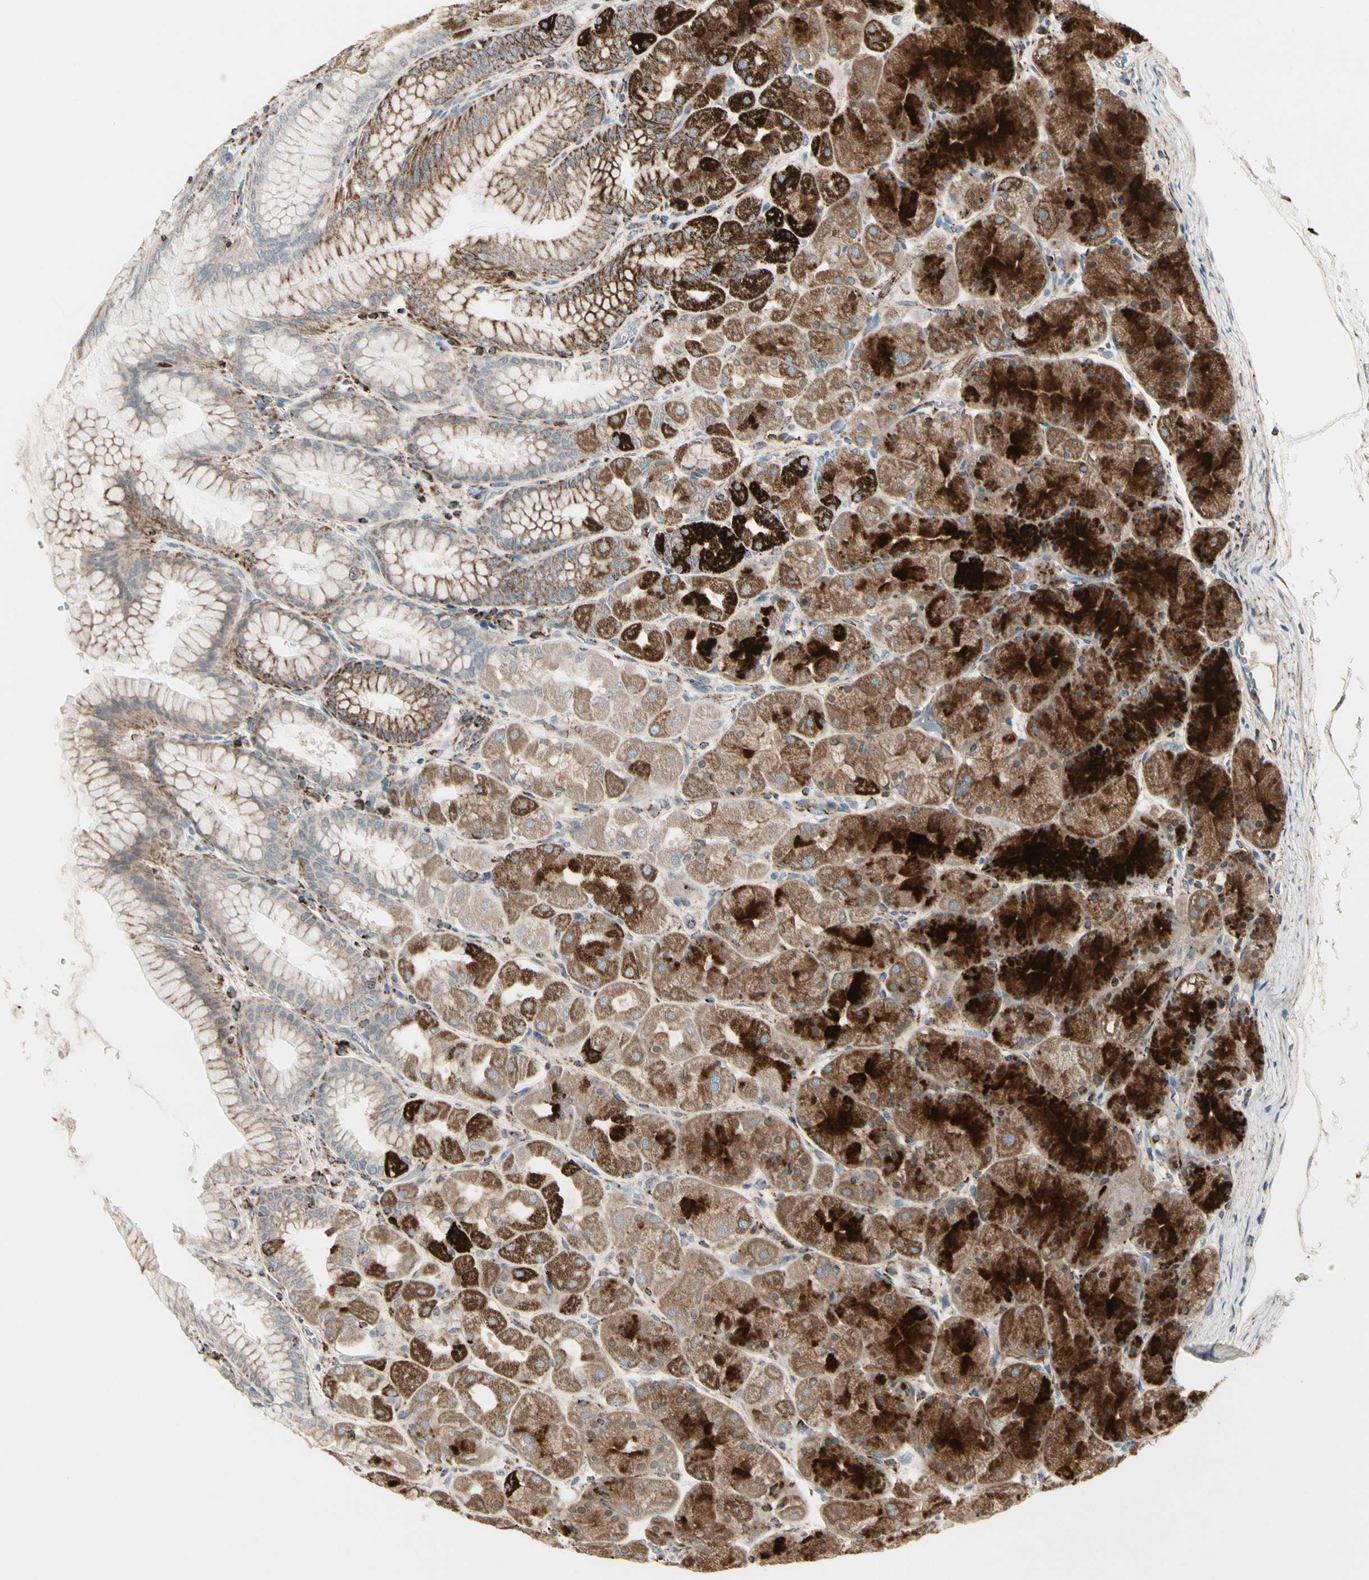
{"staining": {"intensity": "strong", "quantity": "25%-75%", "location": "cytoplasmic/membranous"}, "tissue": "stomach", "cell_type": "Glandular cells", "image_type": "normal", "snomed": [{"axis": "morphology", "description": "Normal tissue, NOS"}, {"axis": "topography", "description": "Stomach, upper"}], "caption": "IHC (DAB) staining of unremarkable stomach exhibits strong cytoplasmic/membranous protein positivity in about 25%-75% of glandular cells. (DAB (3,3'-diaminobenzidine) IHC, brown staining for protein, blue staining for nuclei).", "gene": "TMEM176A", "patient": {"sex": "female", "age": 56}}